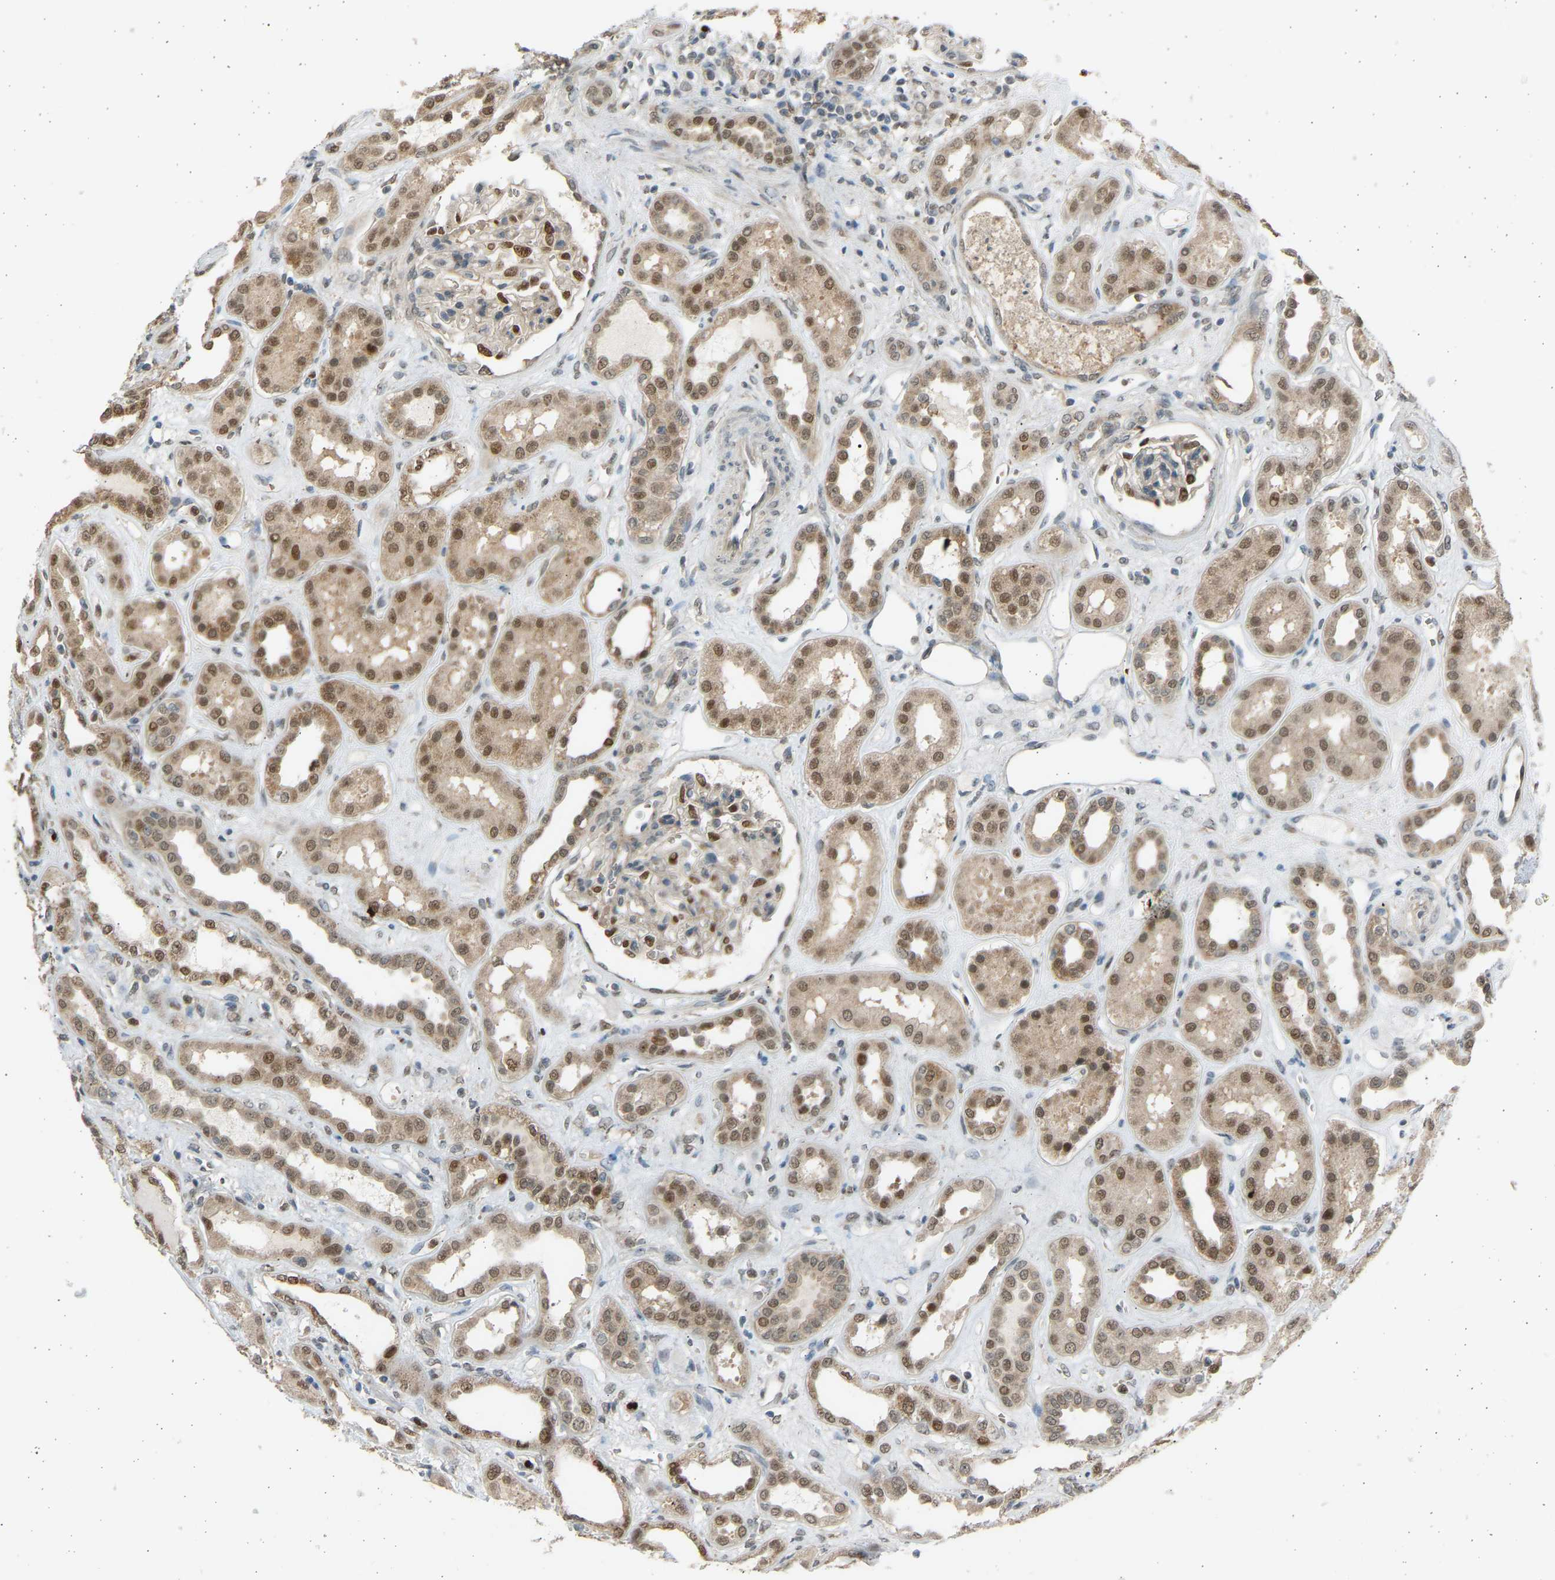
{"staining": {"intensity": "moderate", "quantity": ">75%", "location": "nuclear"}, "tissue": "kidney", "cell_type": "Cells in glomeruli", "image_type": "normal", "snomed": [{"axis": "morphology", "description": "Normal tissue, NOS"}, {"axis": "topography", "description": "Kidney"}], "caption": "Normal kidney reveals moderate nuclear staining in approximately >75% of cells in glomeruli, visualized by immunohistochemistry.", "gene": "BIRC2", "patient": {"sex": "male", "age": 59}}